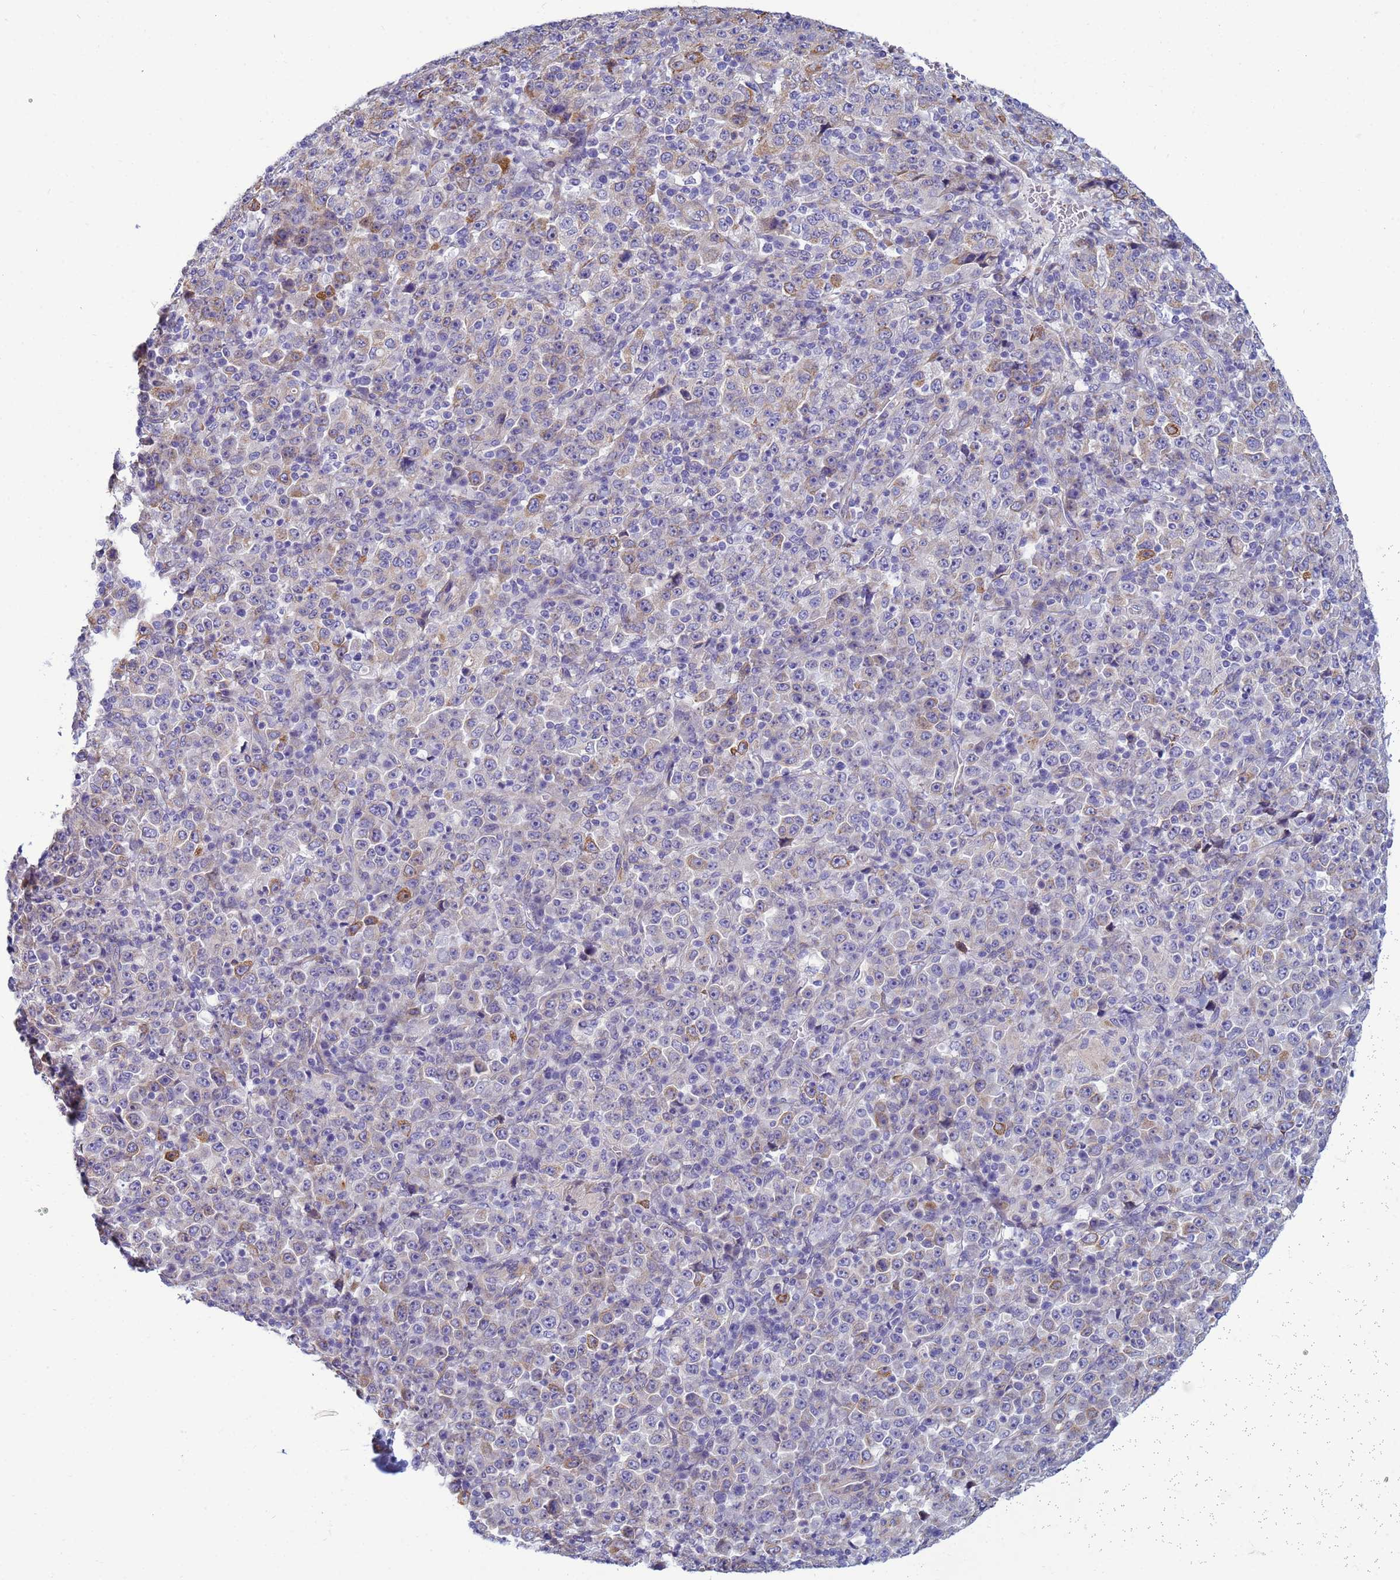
{"staining": {"intensity": "moderate", "quantity": "<25%", "location": "cytoplasmic/membranous"}, "tissue": "stomach cancer", "cell_type": "Tumor cells", "image_type": "cancer", "snomed": [{"axis": "morphology", "description": "Normal tissue, NOS"}, {"axis": "morphology", "description": "Adenocarcinoma, NOS"}, {"axis": "topography", "description": "Stomach, upper"}, {"axis": "topography", "description": "Stomach"}], "caption": "Stomach cancer (adenocarcinoma) stained with a brown dye reveals moderate cytoplasmic/membranous positive expression in approximately <25% of tumor cells.", "gene": "TRPC6", "patient": {"sex": "male", "age": 59}}